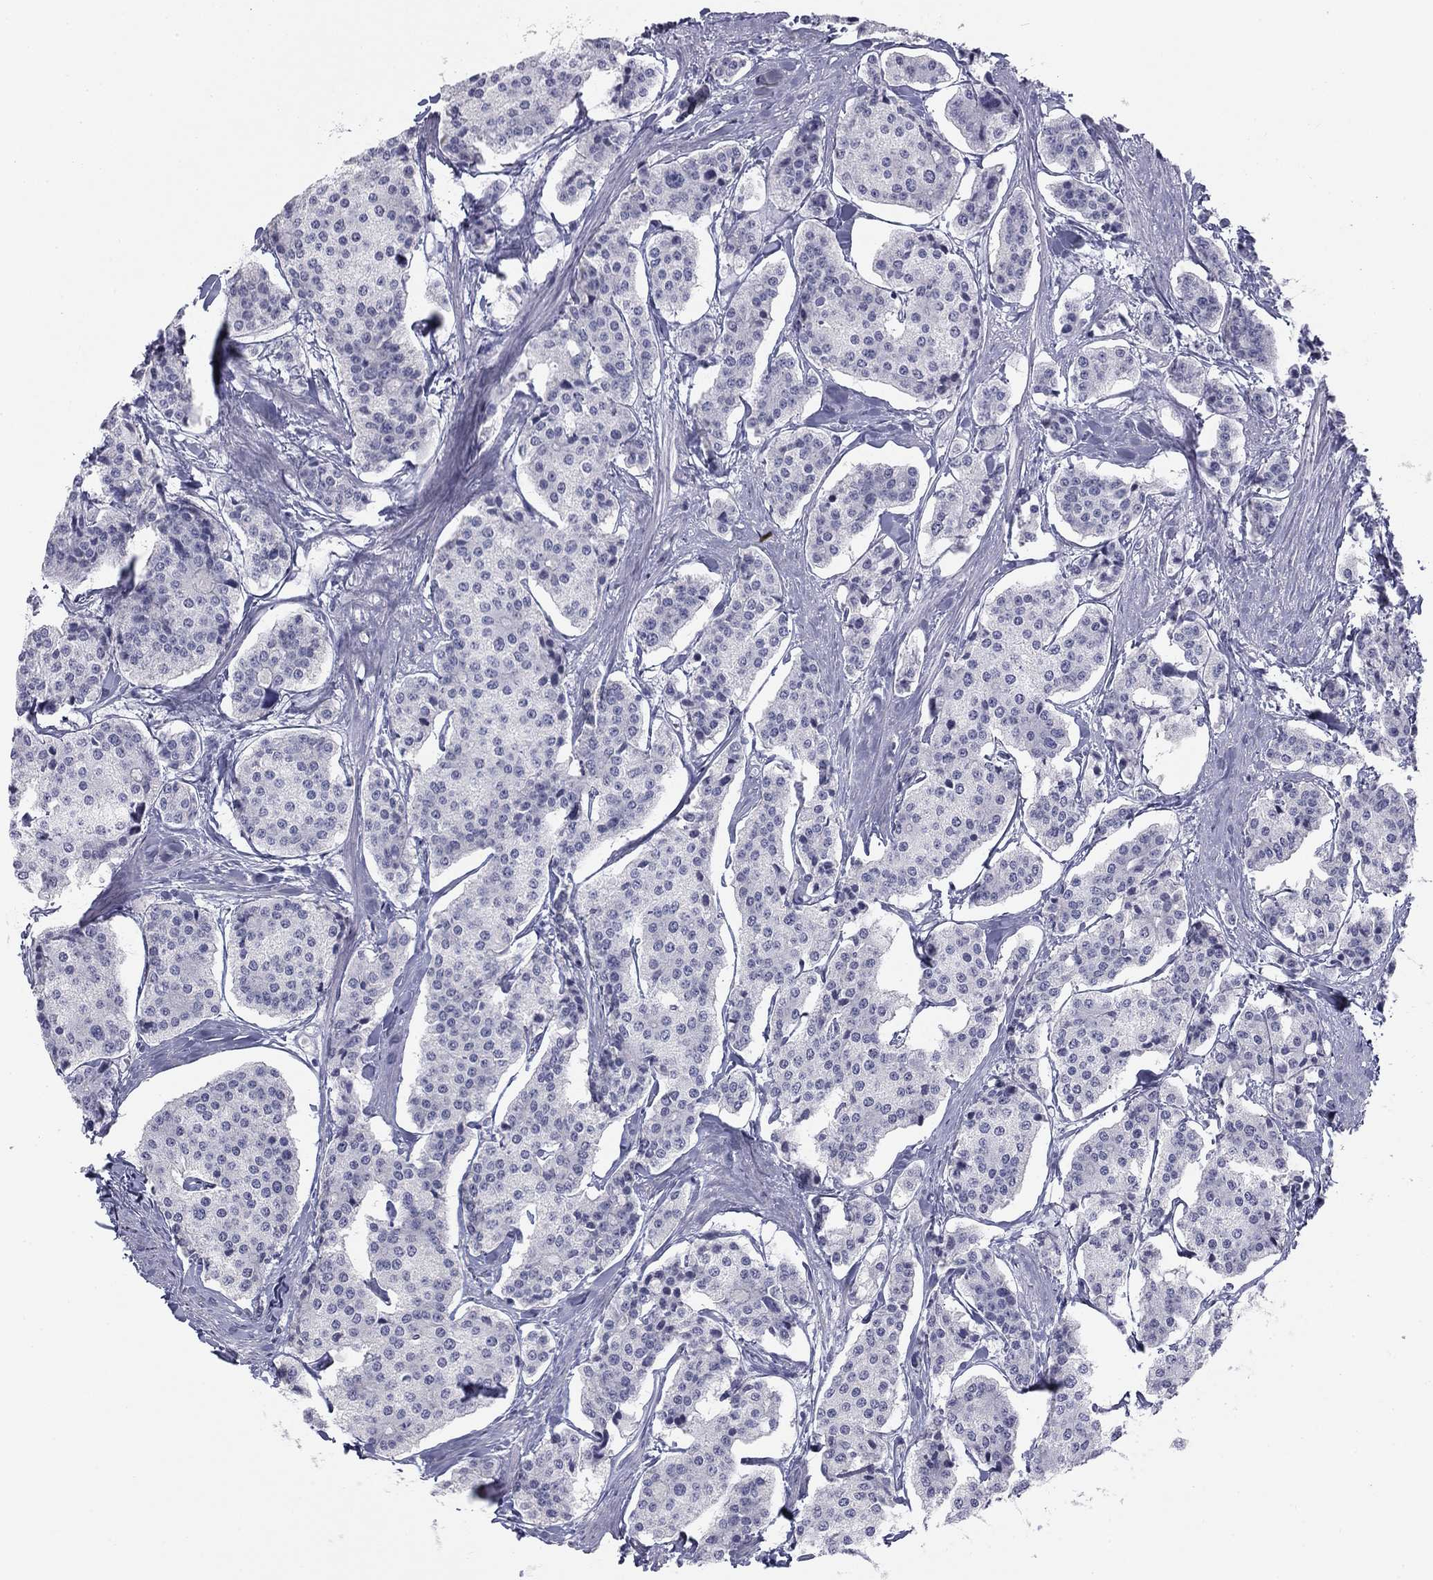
{"staining": {"intensity": "negative", "quantity": "none", "location": "none"}, "tissue": "carcinoid", "cell_type": "Tumor cells", "image_type": "cancer", "snomed": [{"axis": "morphology", "description": "Carcinoid, malignant, NOS"}, {"axis": "topography", "description": "Small intestine"}], "caption": "Human carcinoid (malignant) stained for a protein using immunohistochemistry (IHC) shows no staining in tumor cells.", "gene": "TFAP2B", "patient": {"sex": "female", "age": 65}}